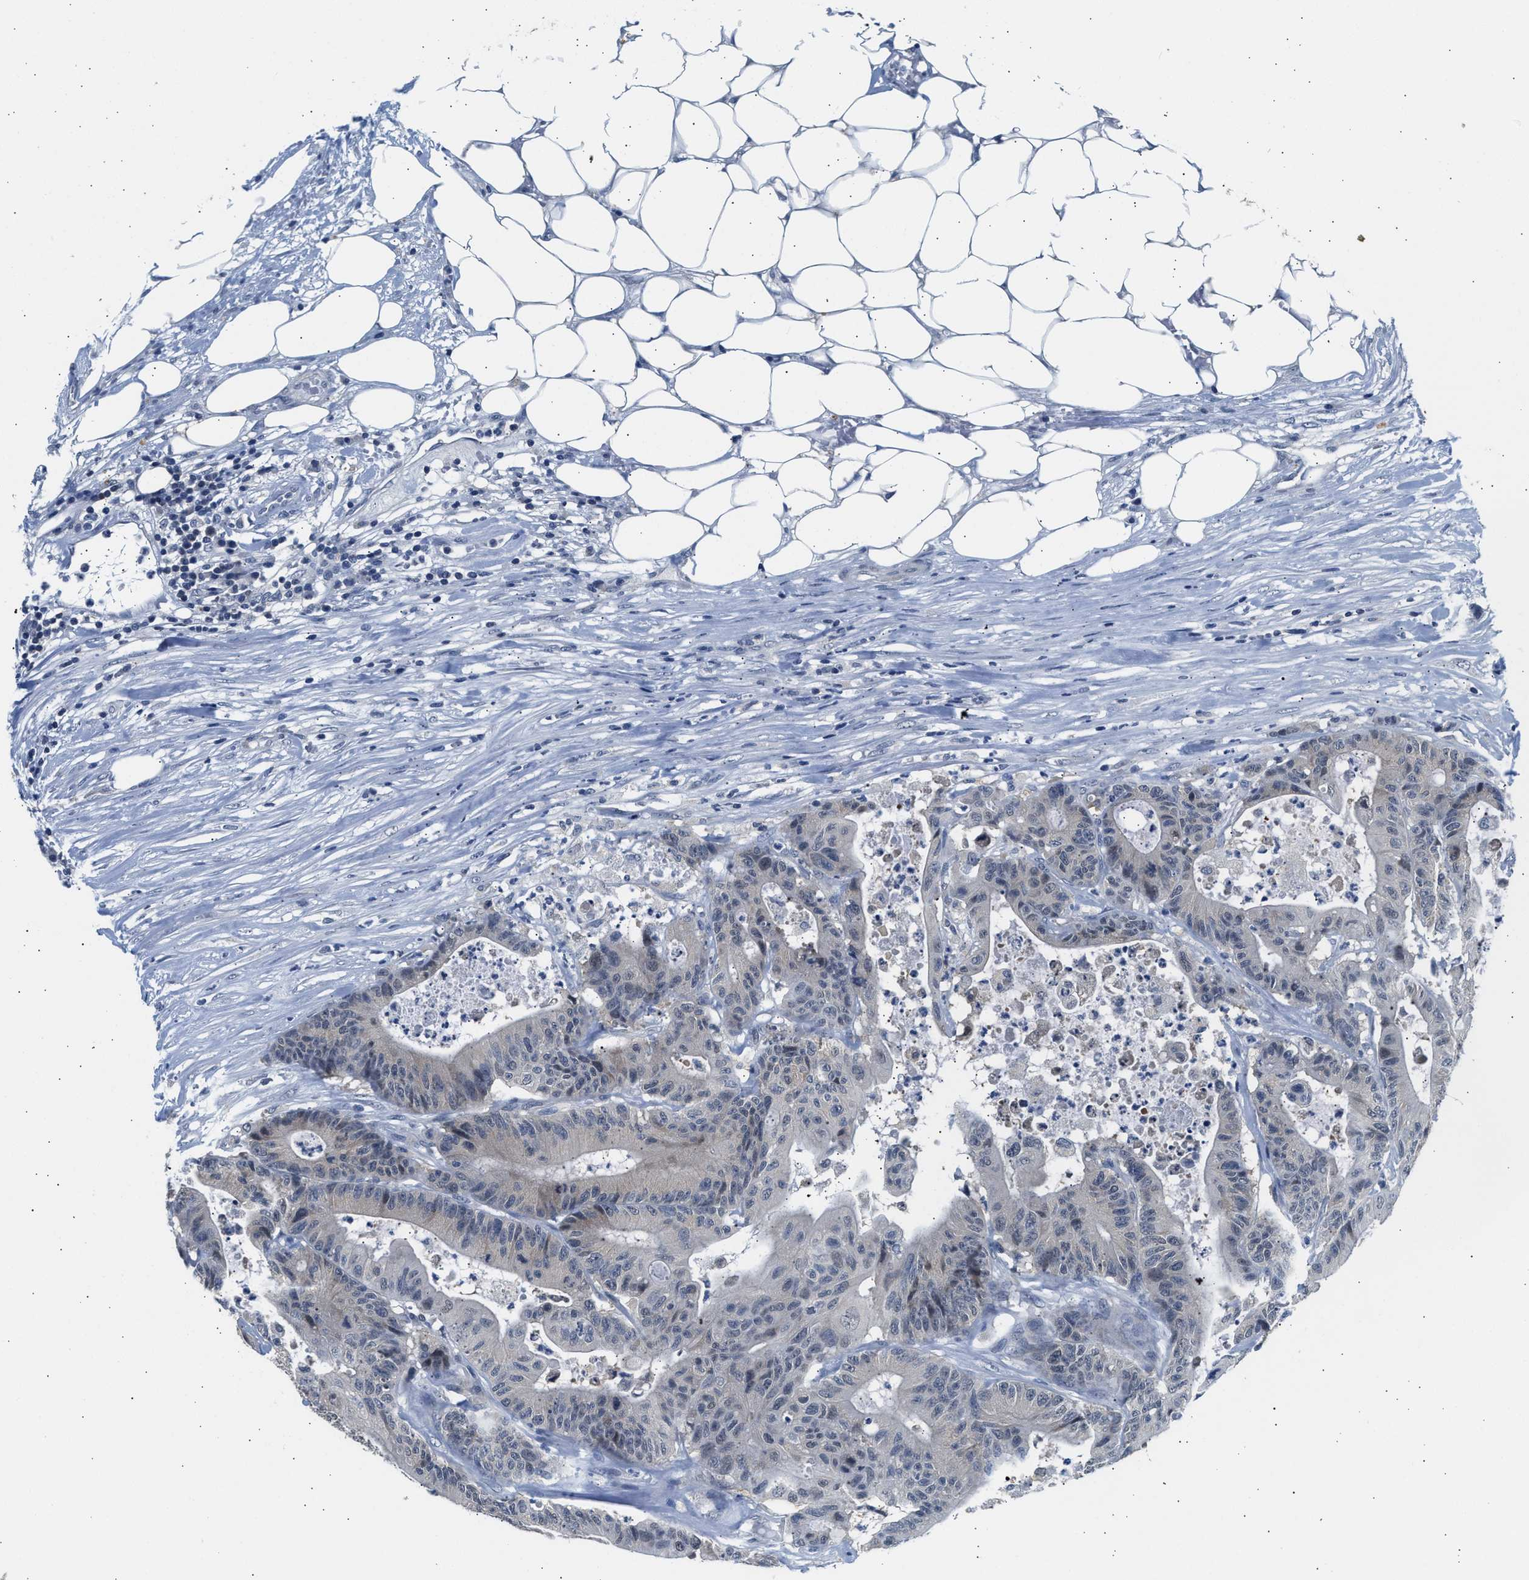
{"staining": {"intensity": "negative", "quantity": "none", "location": "none"}, "tissue": "colorectal cancer", "cell_type": "Tumor cells", "image_type": "cancer", "snomed": [{"axis": "morphology", "description": "Adenocarcinoma, NOS"}, {"axis": "topography", "description": "Colon"}], "caption": "DAB immunohistochemical staining of colorectal cancer (adenocarcinoma) shows no significant expression in tumor cells.", "gene": "PPM1L", "patient": {"sex": "female", "age": 84}}